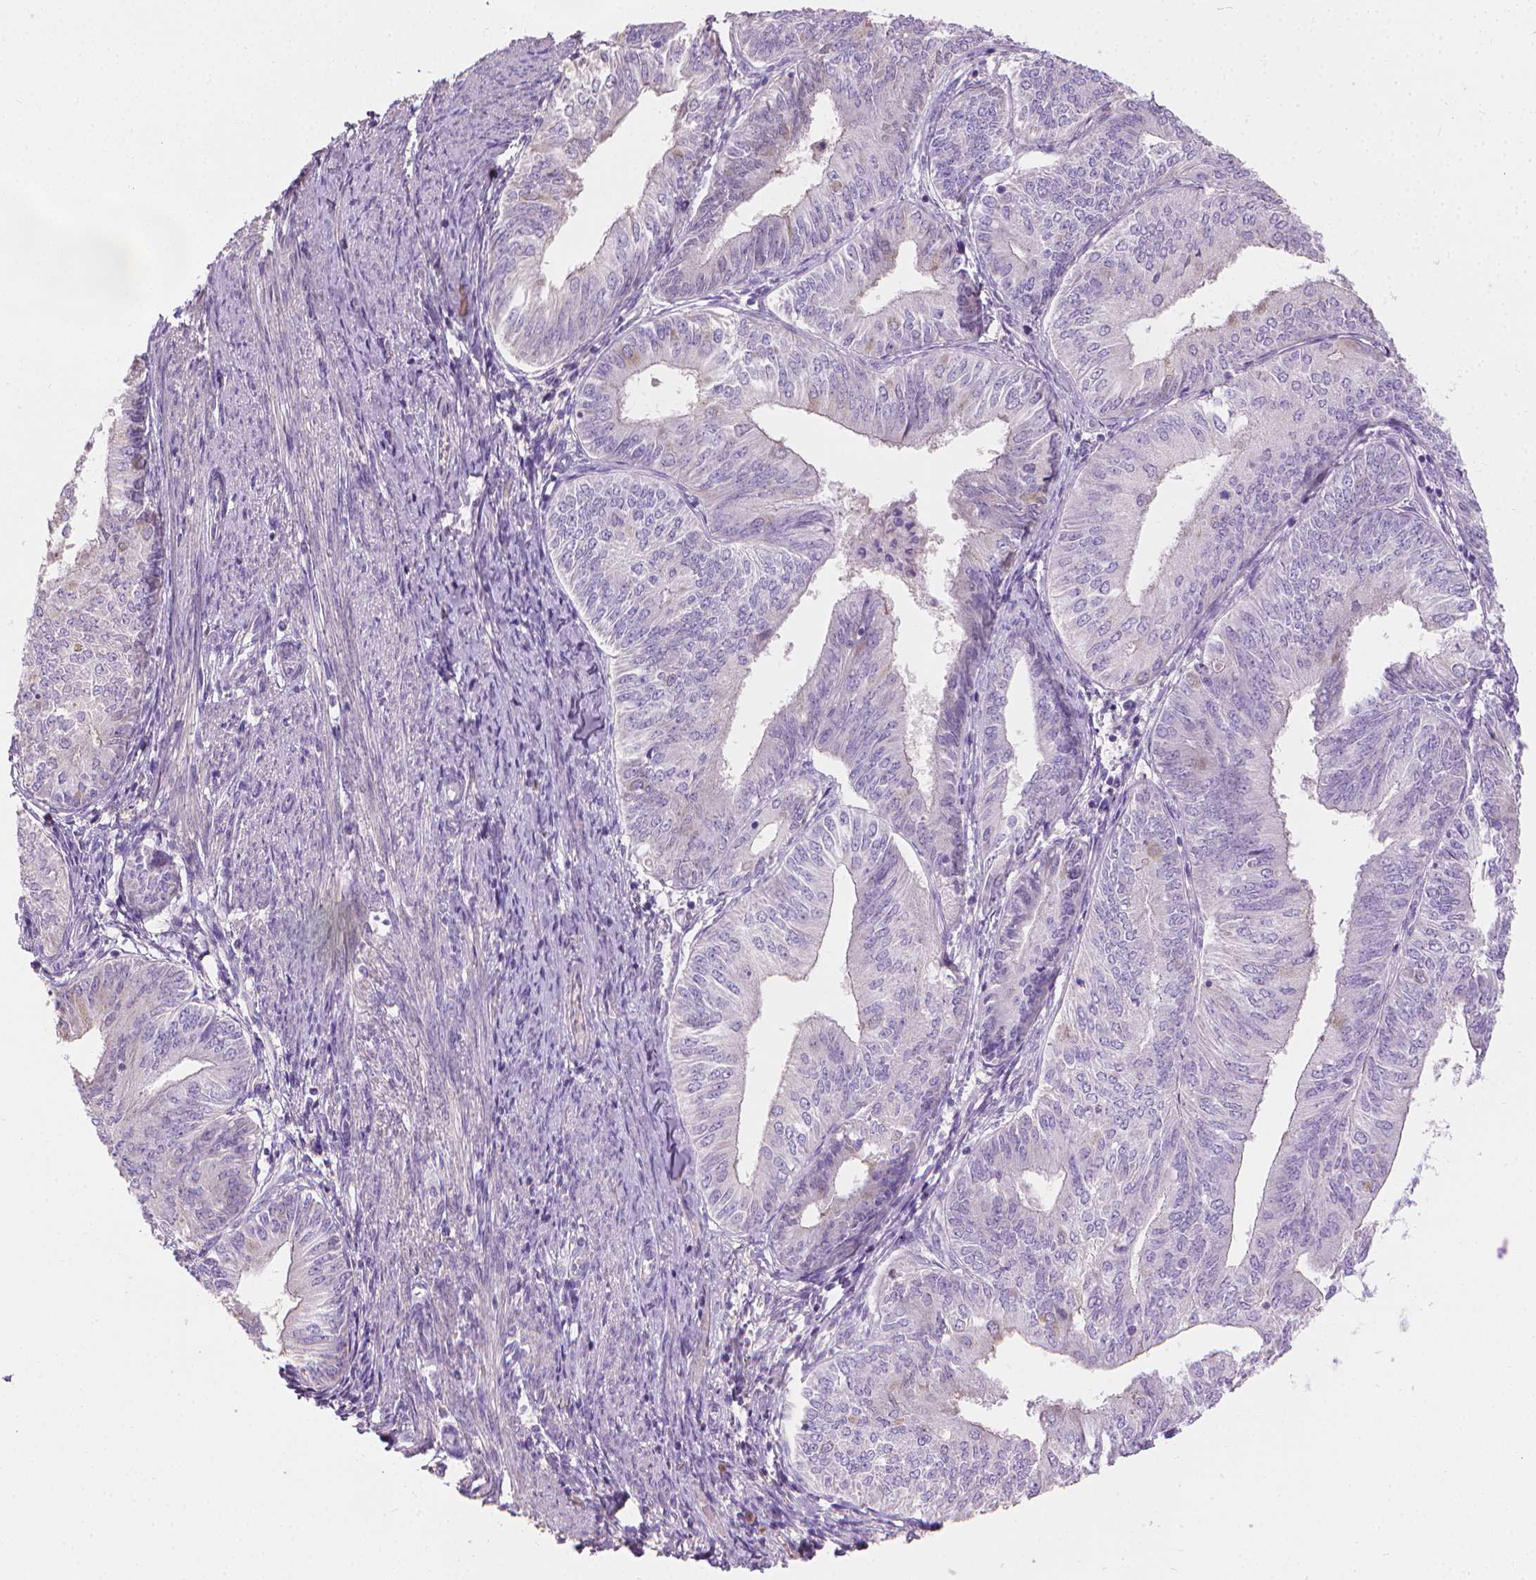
{"staining": {"intensity": "negative", "quantity": "none", "location": "none"}, "tissue": "endometrial cancer", "cell_type": "Tumor cells", "image_type": "cancer", "snomed": [{"axis": "morphology", "description": "Adenocarcinoma, NOS"}, {"axis": "topography", "description": "Endometrium"}], "caption": "Immunohistochemistry (IHC) photomicrograph of neoplastic tissue: human endometrial cancer (adenocarcinoma) stained with DAB demonstrates no significant protein positivity in tumor cells.", "gene": "CABCOCO1", "patient": {"sex": "female", "age": 58}}